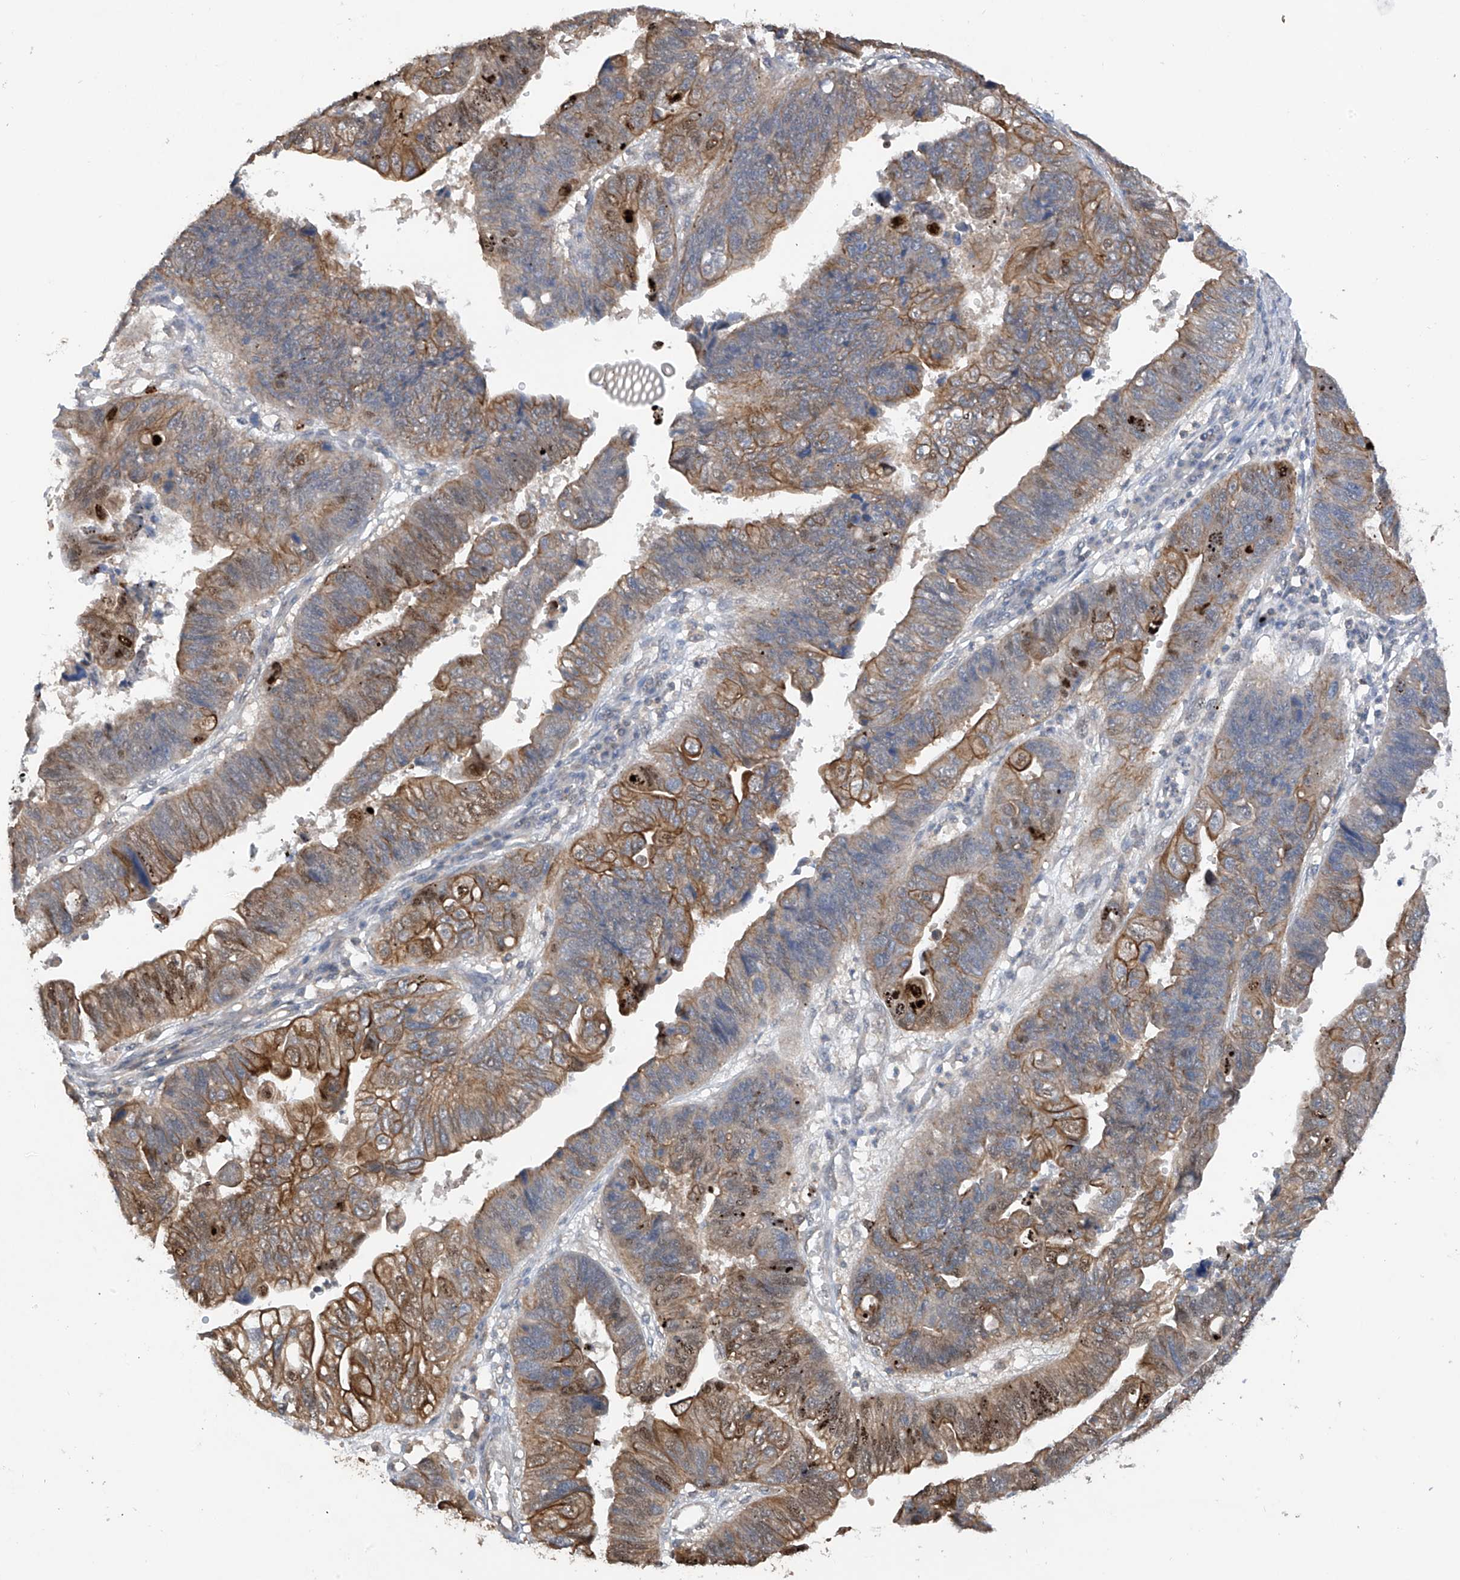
{"staining": {"intensity": "moderate", "quantity": "25%-75%", "location": "cytoplasmic/membranous"}, "tissue": "stomach cancer", "cell_type": "Tumor cells", "image_type": "cancer", "snomed": [{"axis": "morphology", "description": "Adenocarcinoma, NOS"}, {"axis": "topography", "description": "Stomach"}], "caption": "Tumor cells reveal medium levels of moderate cytoplasmic/membranous staining in about 25%-75% of cells in human stomach cancer. (Stains: DAB (3,3'-diaminobenzidine) in brown, nuclei in blue, Microscopy: brightfield microscopy at high magnification).", "gene": "RPAIN", "patient": {"sex": "male", "age": 59}}